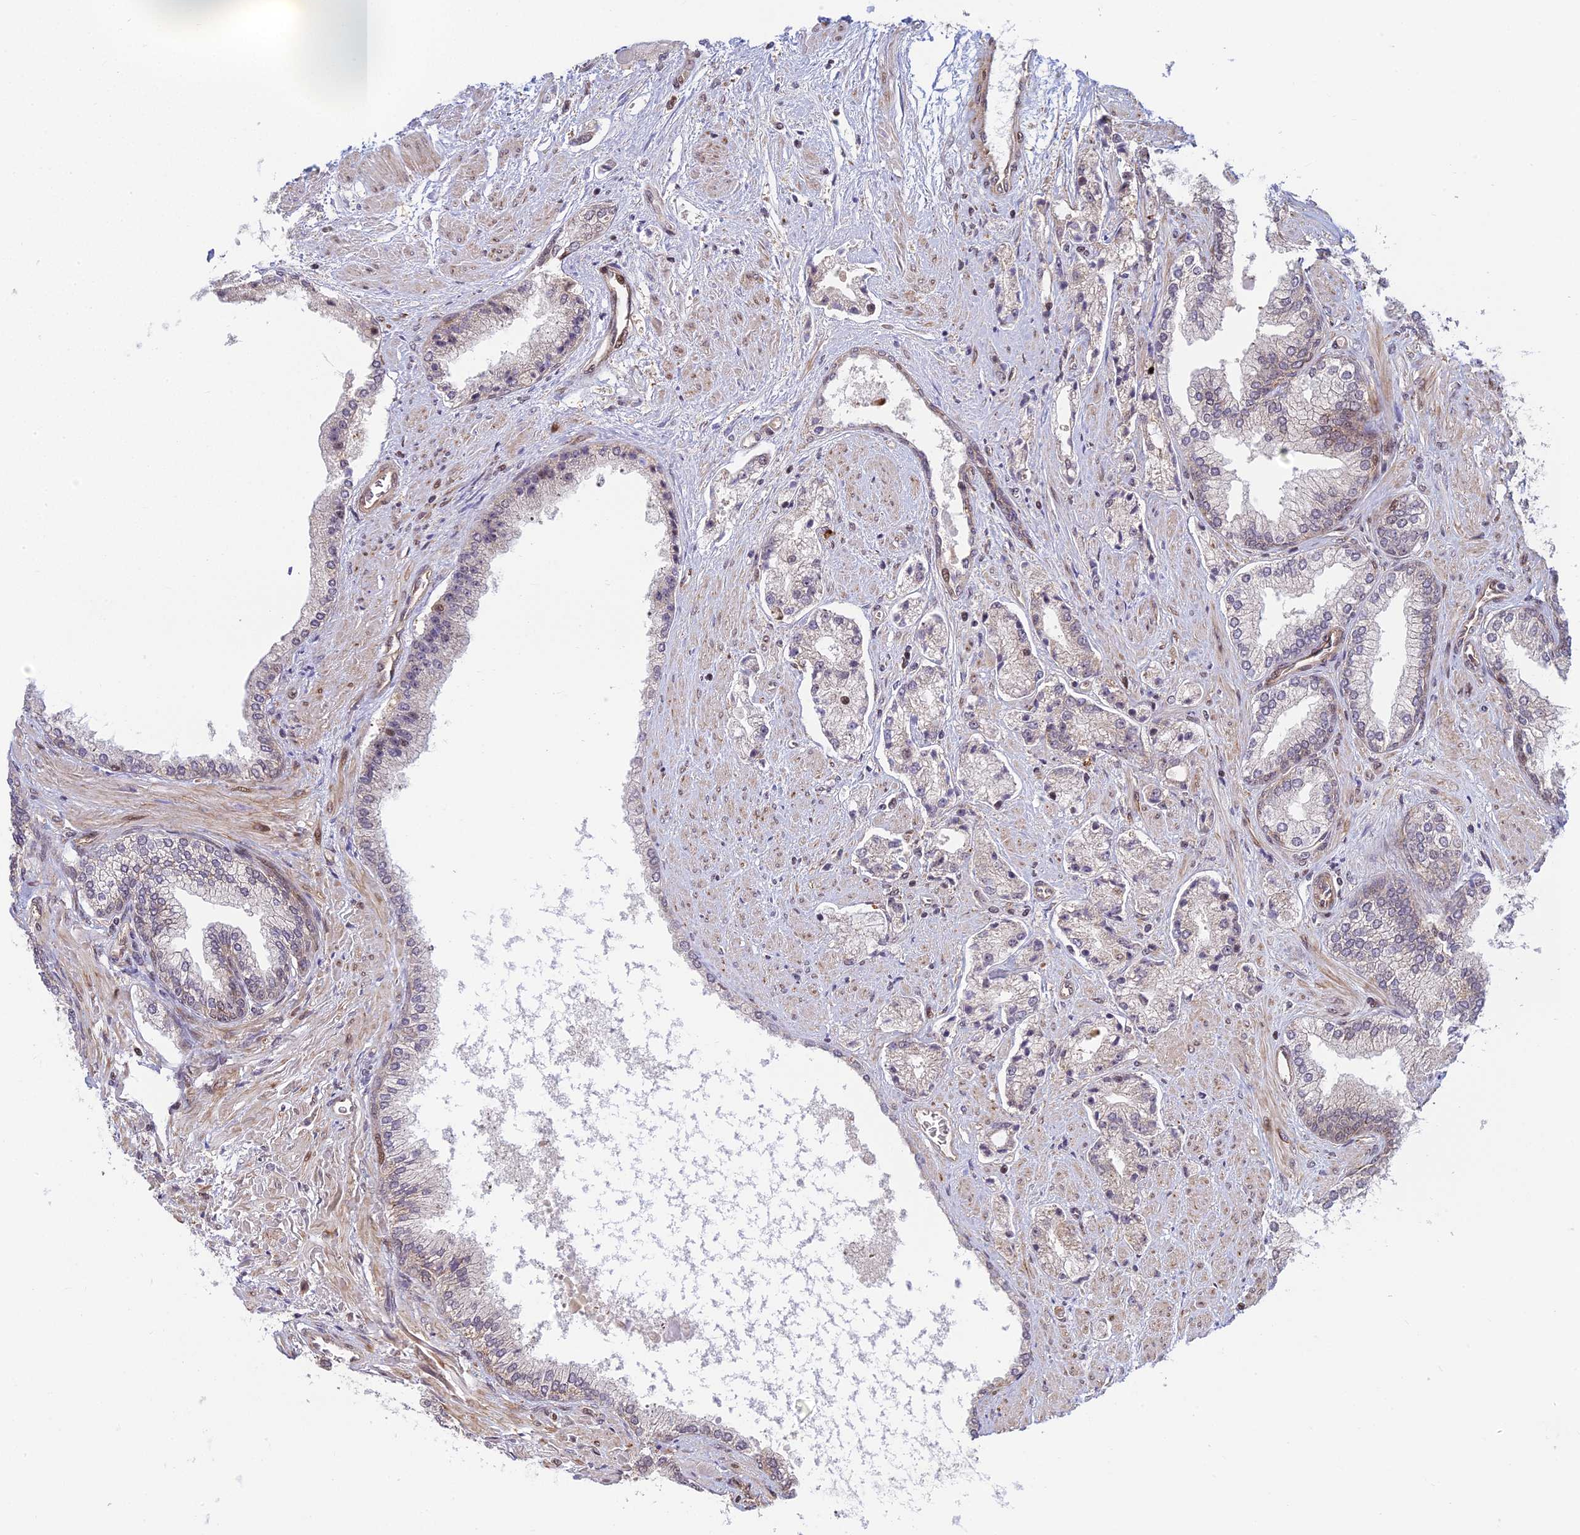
{"staining": {"intensity": "negative", "quantity": "none", "location": "none"}, "tissue": "prostate cancer", "cell_type": "Tumor cells", "image_type": "cancer", "snomed": [{"axis": "morphology", "description": "Adenocarcinoma, High grade"}, {"axis": "topography", "description": "Prostate"}], "caption": "Human high-grade adenocarcinoma (prostate) stained for a protein using immunohistochemistry exhibits no expression in tumor cells.", "gene": "UFSP2", "patient": {"sex": "male", "age": 67}}